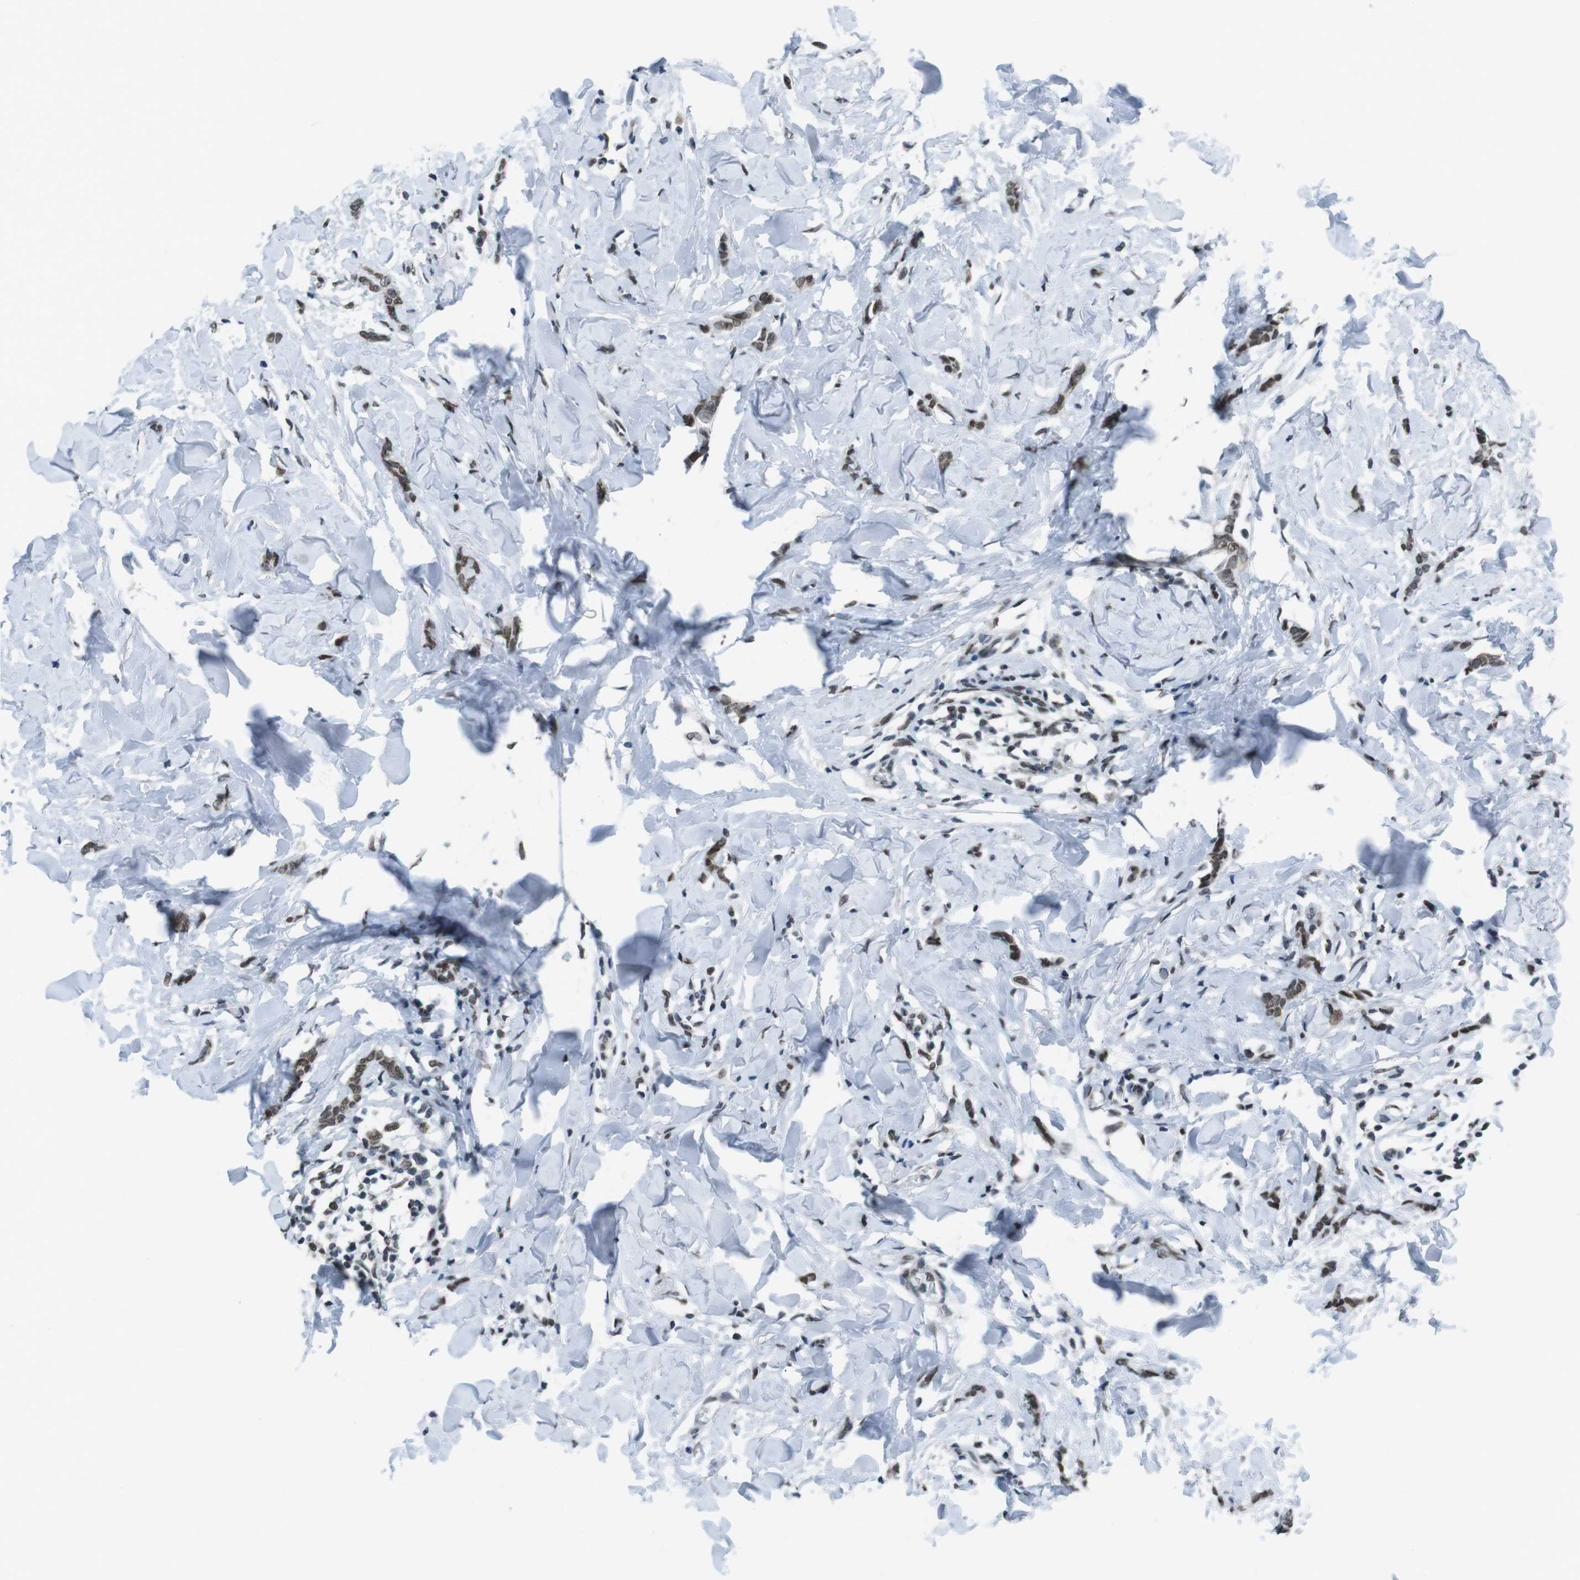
{"staining": {"intensity": "moderate", "quantity": ">75%", "location": "nuclear"}, "tissue": "breast cancer", "cell_type": "Tumor cells", "image_type": "cancer", "snomed": [{"axis": "morphology", "description": "Lobular carcinoma"}, {"axis": "topography", "description": "Skin"}, {"axis": "topography", "description": "Breast"}], "caption": "Approximately >75% of tumor cells in lobular carcinoma (breast) display moderate nuclear protein staining as visualized by brown immunohistochemical staining.", "gene": "MAD1L1", "patient": {"sex": "female", "age": 46}}